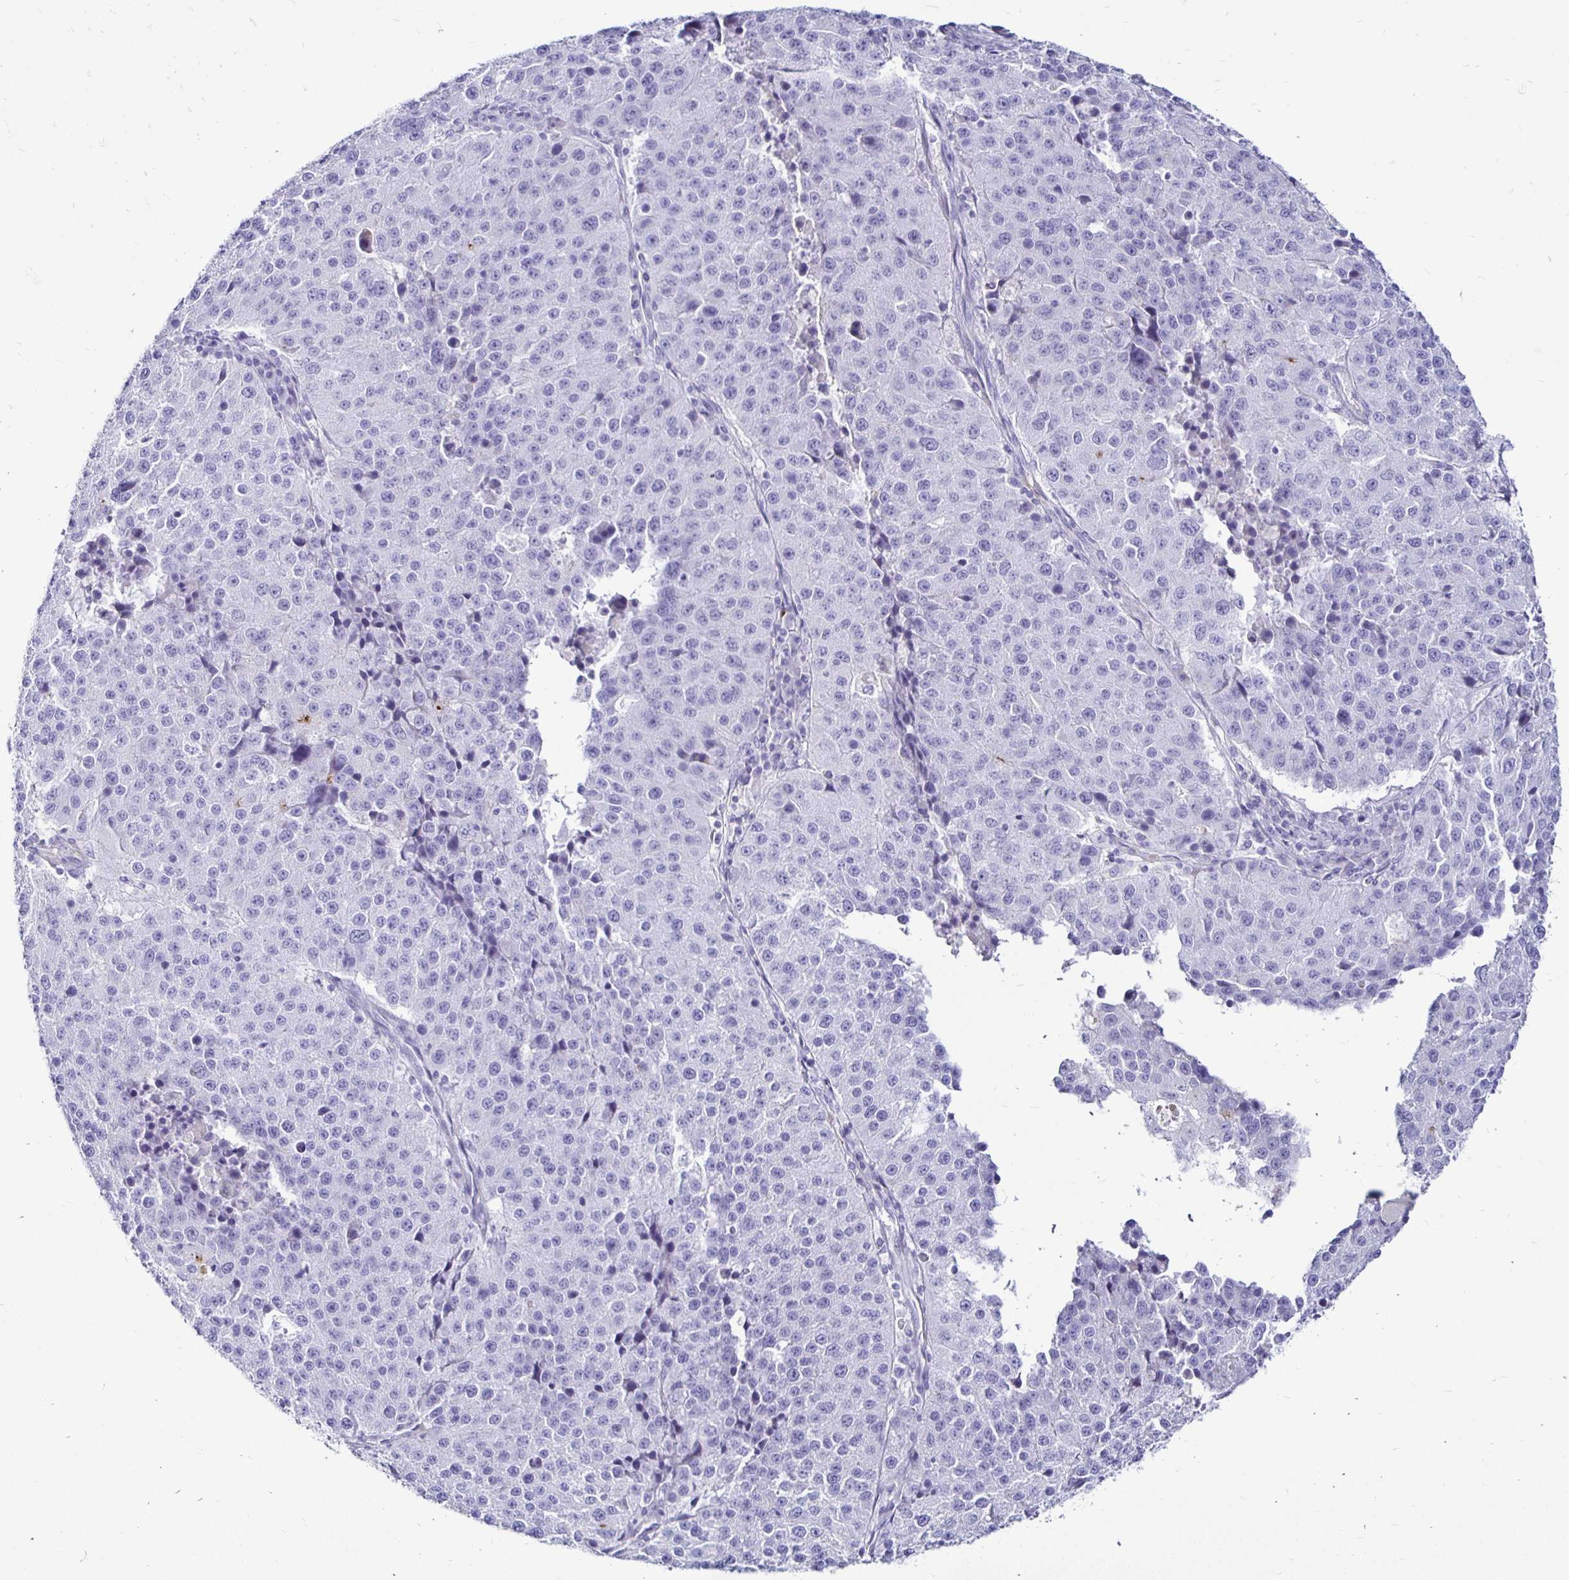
{"staining": {"intensity": "negative", "quantity": "none", "location": "none"}, "tissue": "stomach cancer", "cell_type": "Tumor cells", "image_type": "cancer", "snomed": [{"axis": "morphology", "description": "Adenocarcinoma, NOS"}, {"axis": "topography", "description": "Stomach"}], "caption": "This is an immunohistochemistry (IHC) histopathology image of human stomach cancer. There is no staining in tumor cells.", "gene": "TIMP1", "patient": {"sex": "male", "age": 71}}